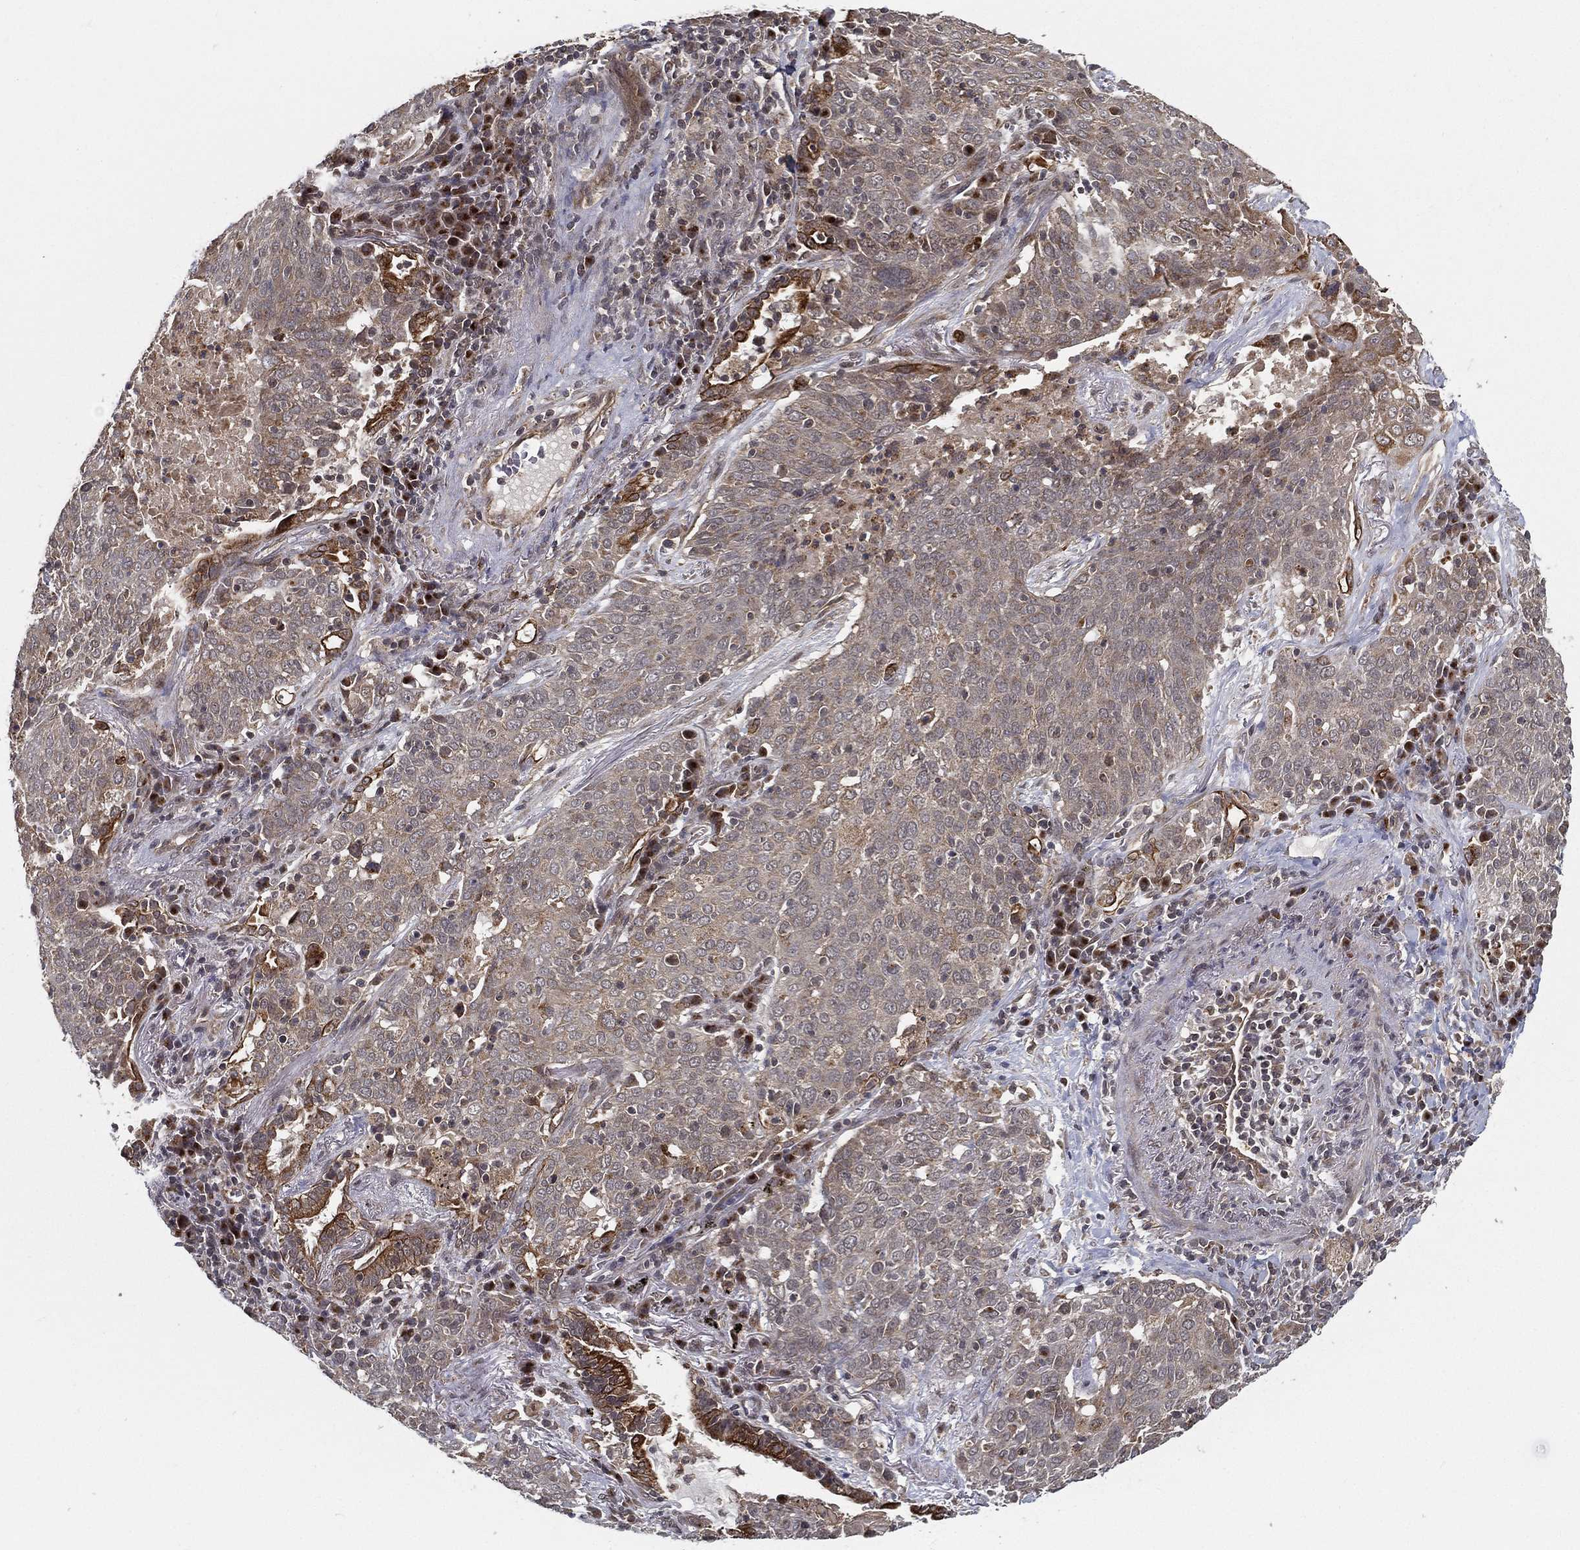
{"staining": {"intensity": "negative", "quantity": "none", "location": "none"}, "tissue": "lung cancer", "cell_type": "Tumor cells", "image_type": "cancer", "snomed": [{"axis": "morphology", "description": "Squamous cell carcinoma, NOS"}, {"axis": "topography", "description": "Lung"}], "caption": "Immunohistochemical staining of lung cancer demonstrates no significant positivity in tumor cells.", "gene": "UACA", "patient": {"sex": "male", "age": 82}}